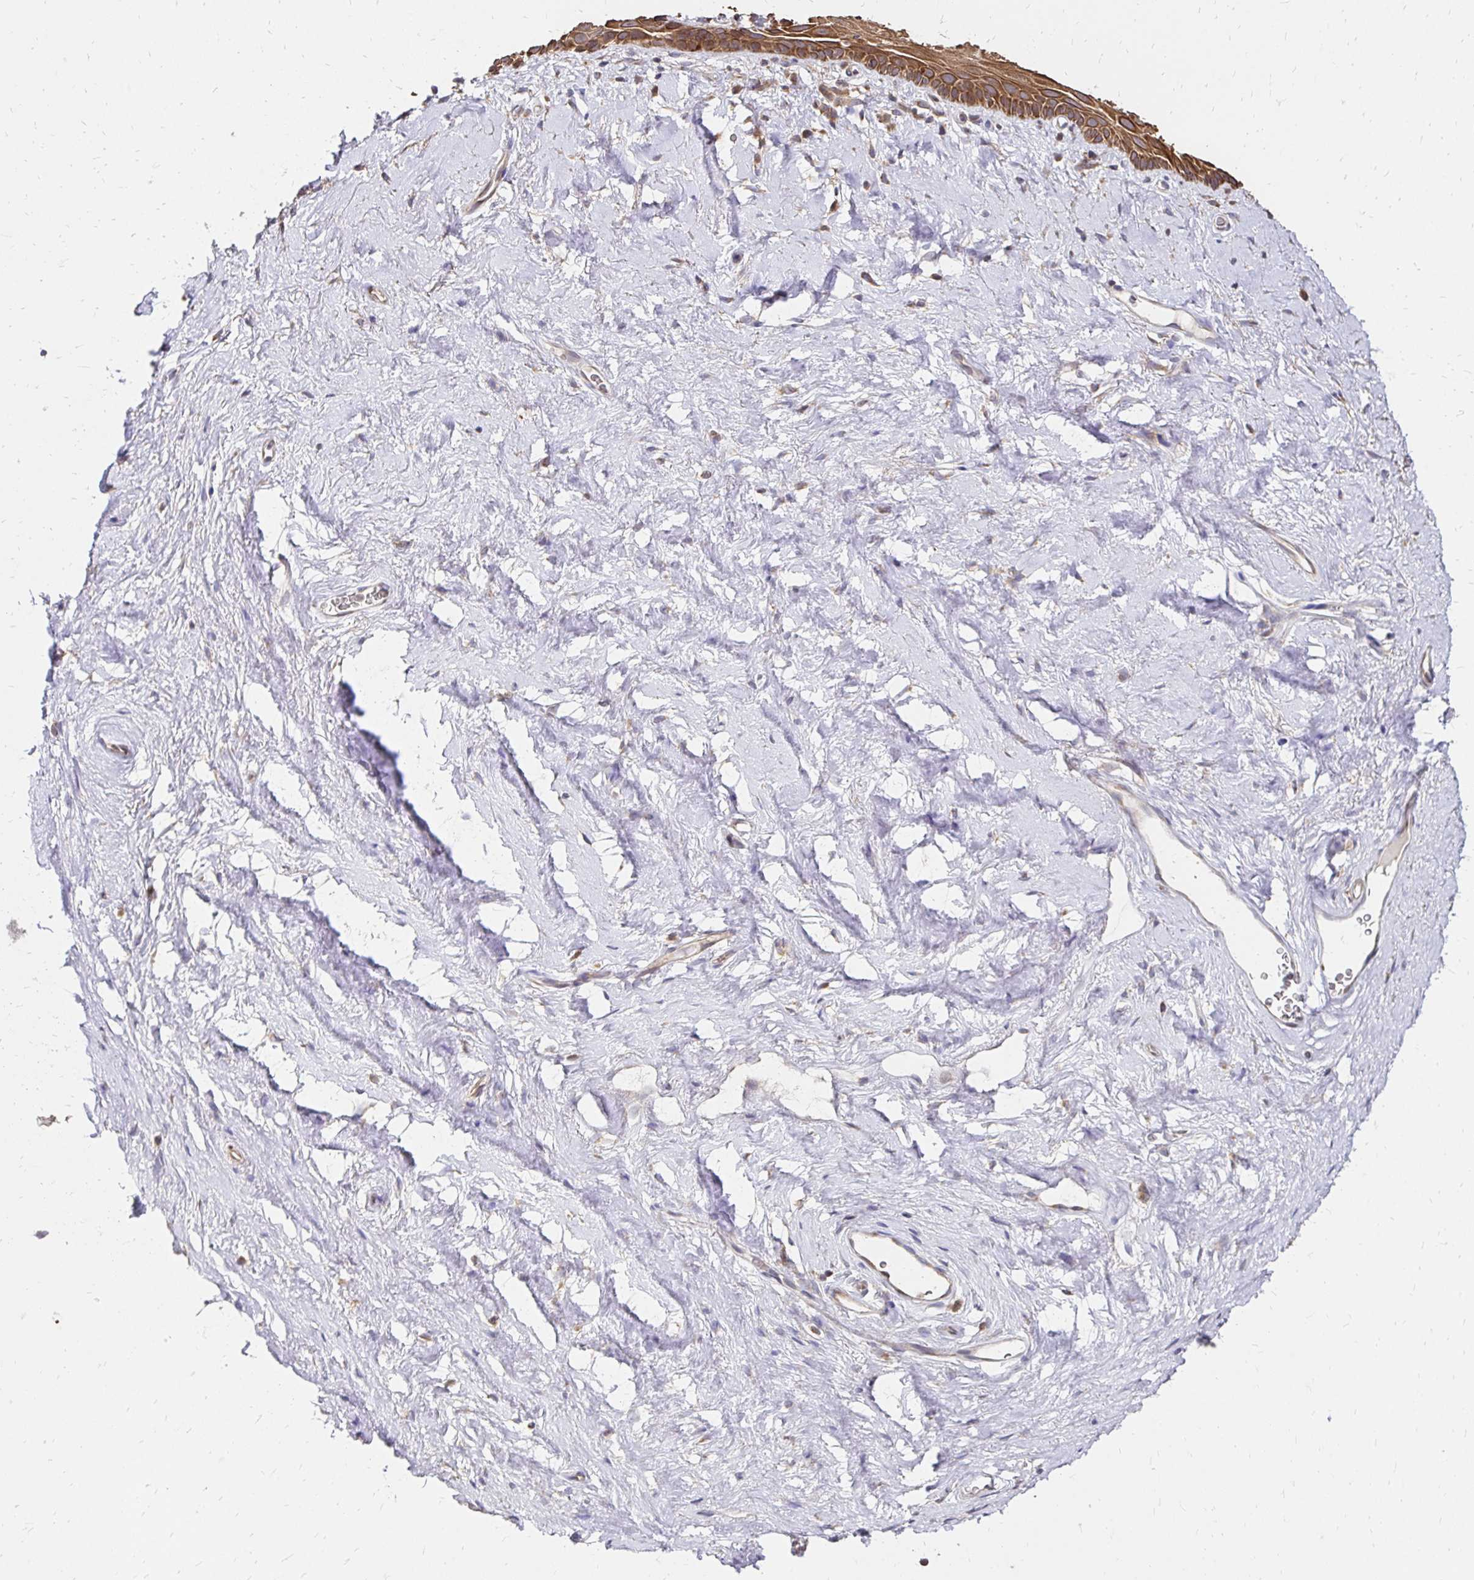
{"staining": {"intensity": "strong", "quantity": ">75%", "location": "cytoplasmic/membranous"}, "tissue": "vagina", "cell_type": "Squamous epithelial cells", "image_type": "normal", "snomed": [{"axis": "morphology", "description": "Normal tissue, NOS"}, {"axis": "morphology", "description": "Adenocarcinoma, NOS"}, {"axis": "topography", "description": "Rectum"}, {"axis": "topography", "description": "Vagina"}, {"axis": "topography", "description": "Peripheral nerve tissue"}], "caption": "Immunohistochemistry (IHC) of unremarkable vagina demonstrates high levels of strong cytoplasmic/membranous staining in about >75% of squamous epithelial cells. Nuclei are stained in blue.", "gene": "ZW10", "patient": {"sex": "female", "age": 71}}